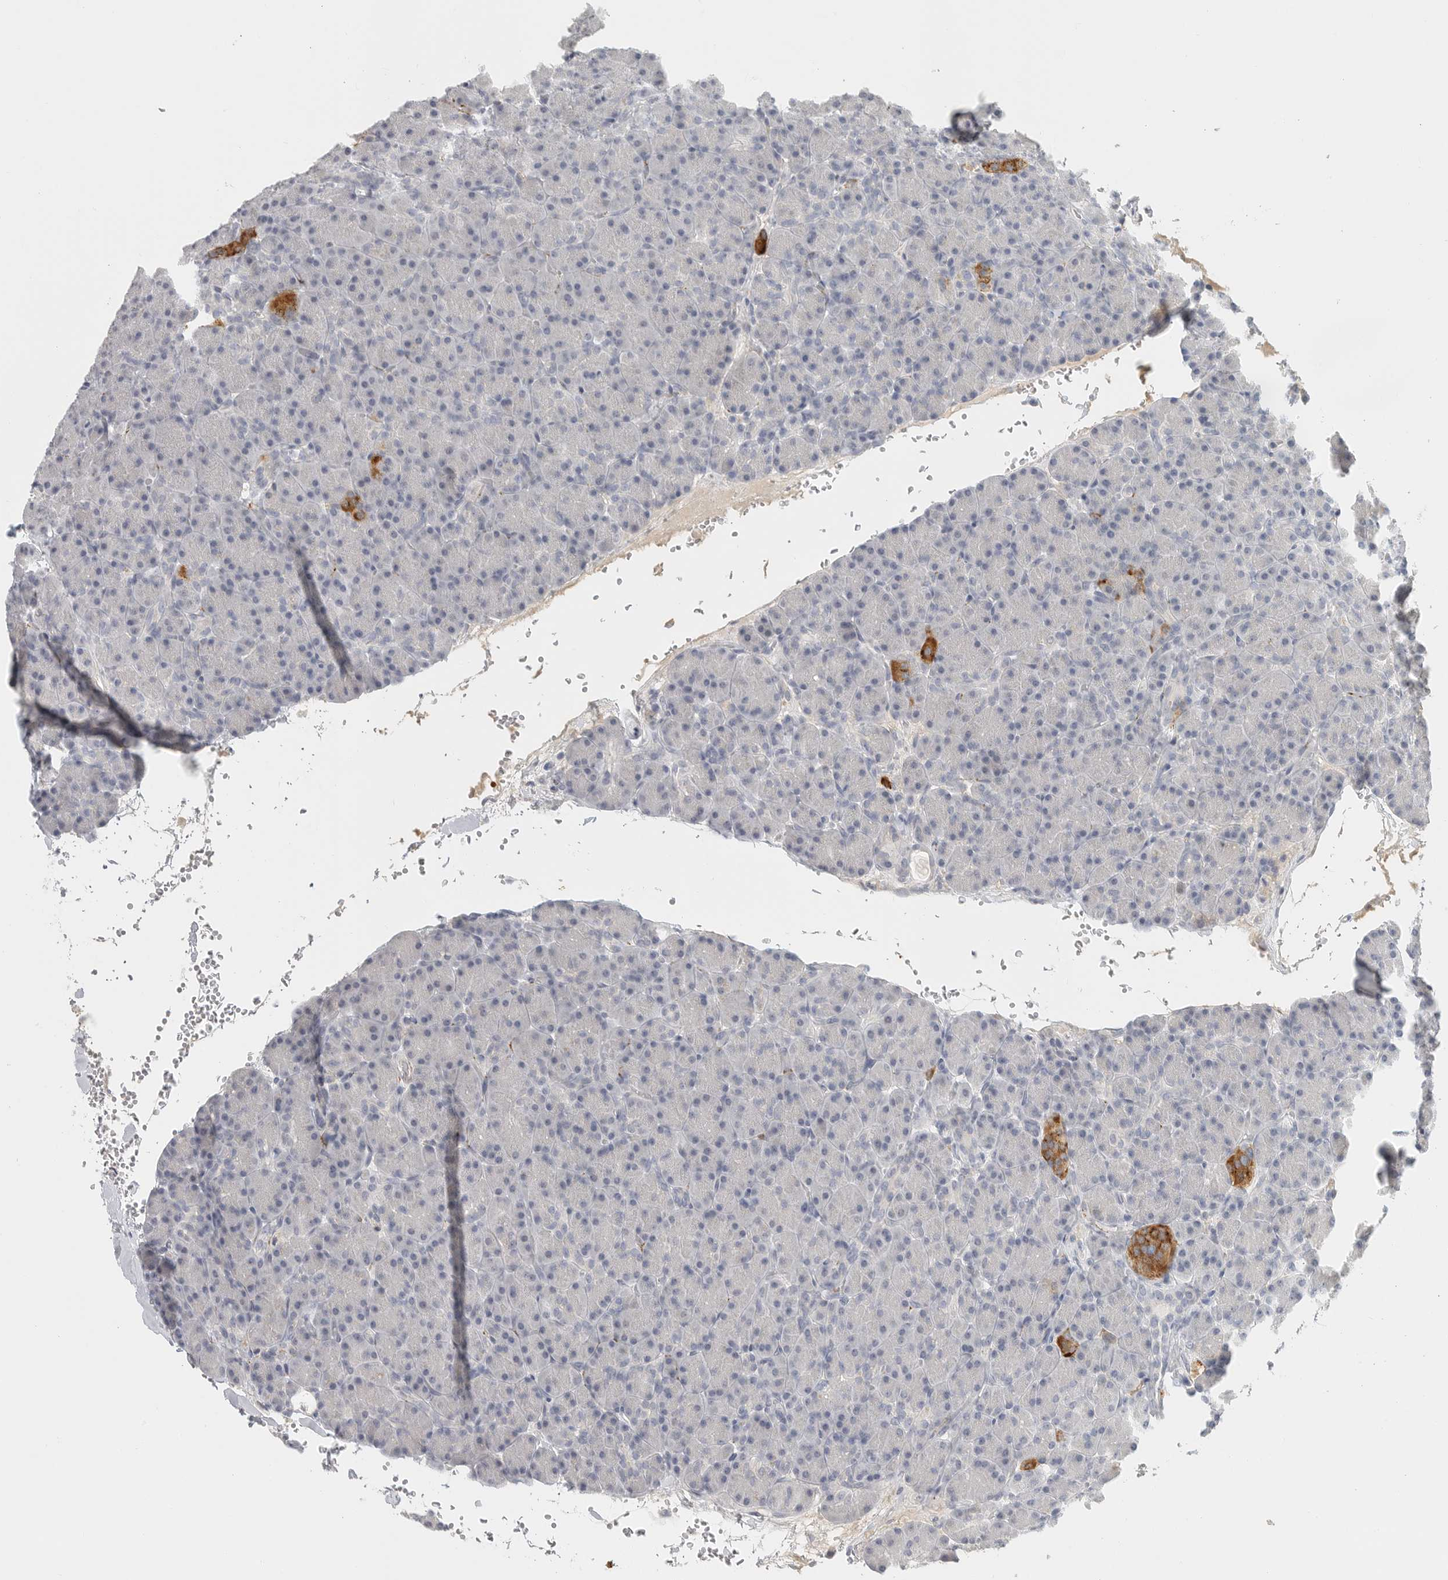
{"staining": {"intensity": "negative", "quantity": "none", "location": "none"}, "tissue": "pancreas", "cell_type": "Exocrine glandular cells", "image_type": "normal", "snomed": [{"axis": "morphology", "description": "Normal tissue, NOS"}, {"axis": "topography", "description": "Pancreas"}], "caption": "Immunohistochemistry micrograph of normal pancreas stained for a protein (brown), which reveals no expression in exocrine glandular cells. Brightfield microscopy of immunohistochemistry stained with DAB (3,3'-diaminobenzidine) (brown) and hematoxylin (blue), captured at high magnification.", "gene": "PAM", "patient": {"sex": "female", "age": 43}}